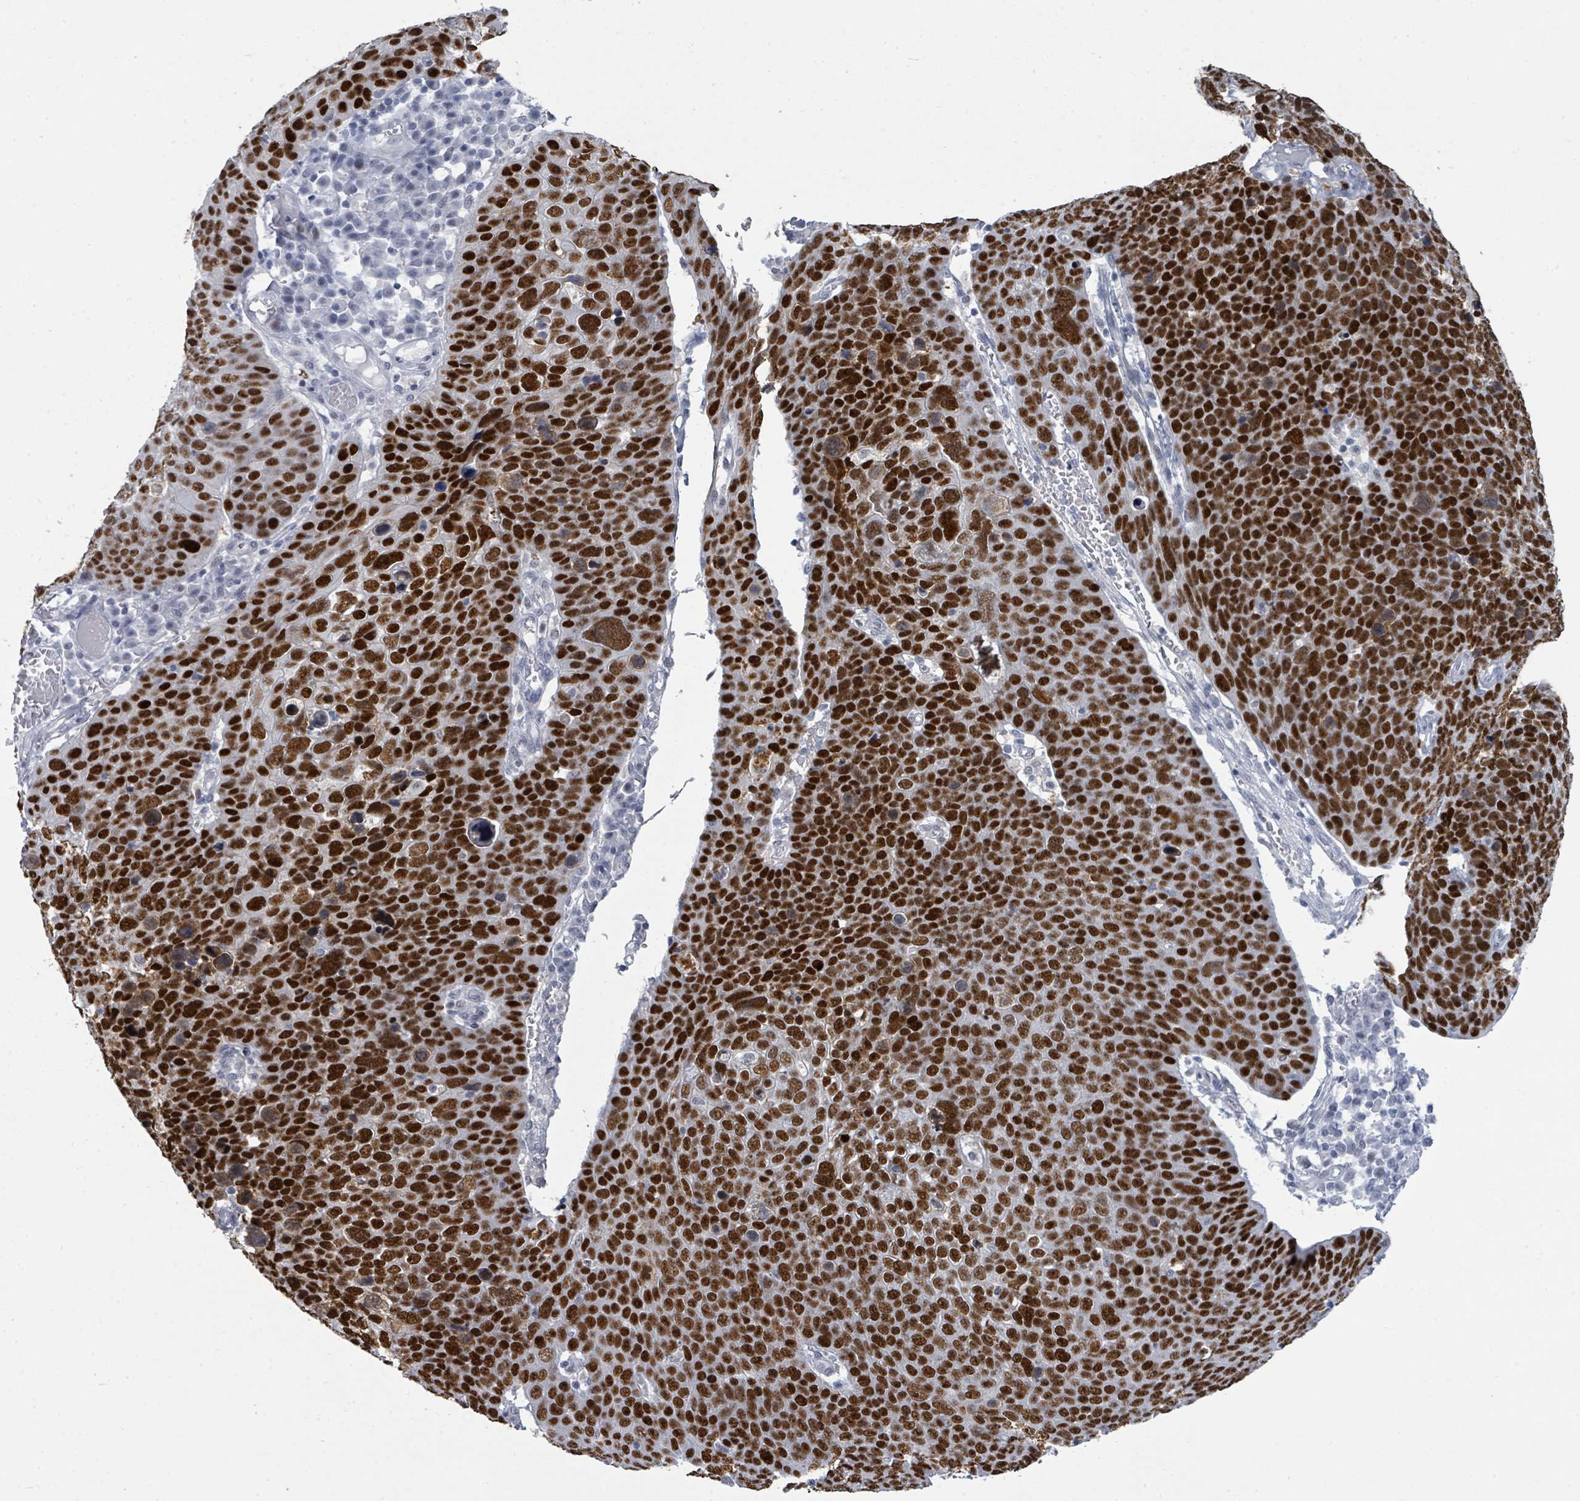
{"staining": {"intensity": "strong", "quantity": ">75%", "location": "nuclear"}, "tissue": "skin cancer", "cell_type": "Tumor cells", "image_type": "cancer", "snomed": [{"axis": "morphology", "description": "Squamous cell carcinoma, NOS"}, {"axis": "topography", "description": "Skin"}], "caption": "Immunohistochemistry (IHC) (DAB (3,3'-diaminobenzidine)) staining of skin squamous cell carcinoma displays strong nuclear protein positivity in approximately >75% of tumor cells. (Stains: DAB in brown, nuclei in blue, Microscopy: brightfield microscopy at high magnification).", "gene": "CT45A5", "patient": {"sex": "male", "age": 71}}